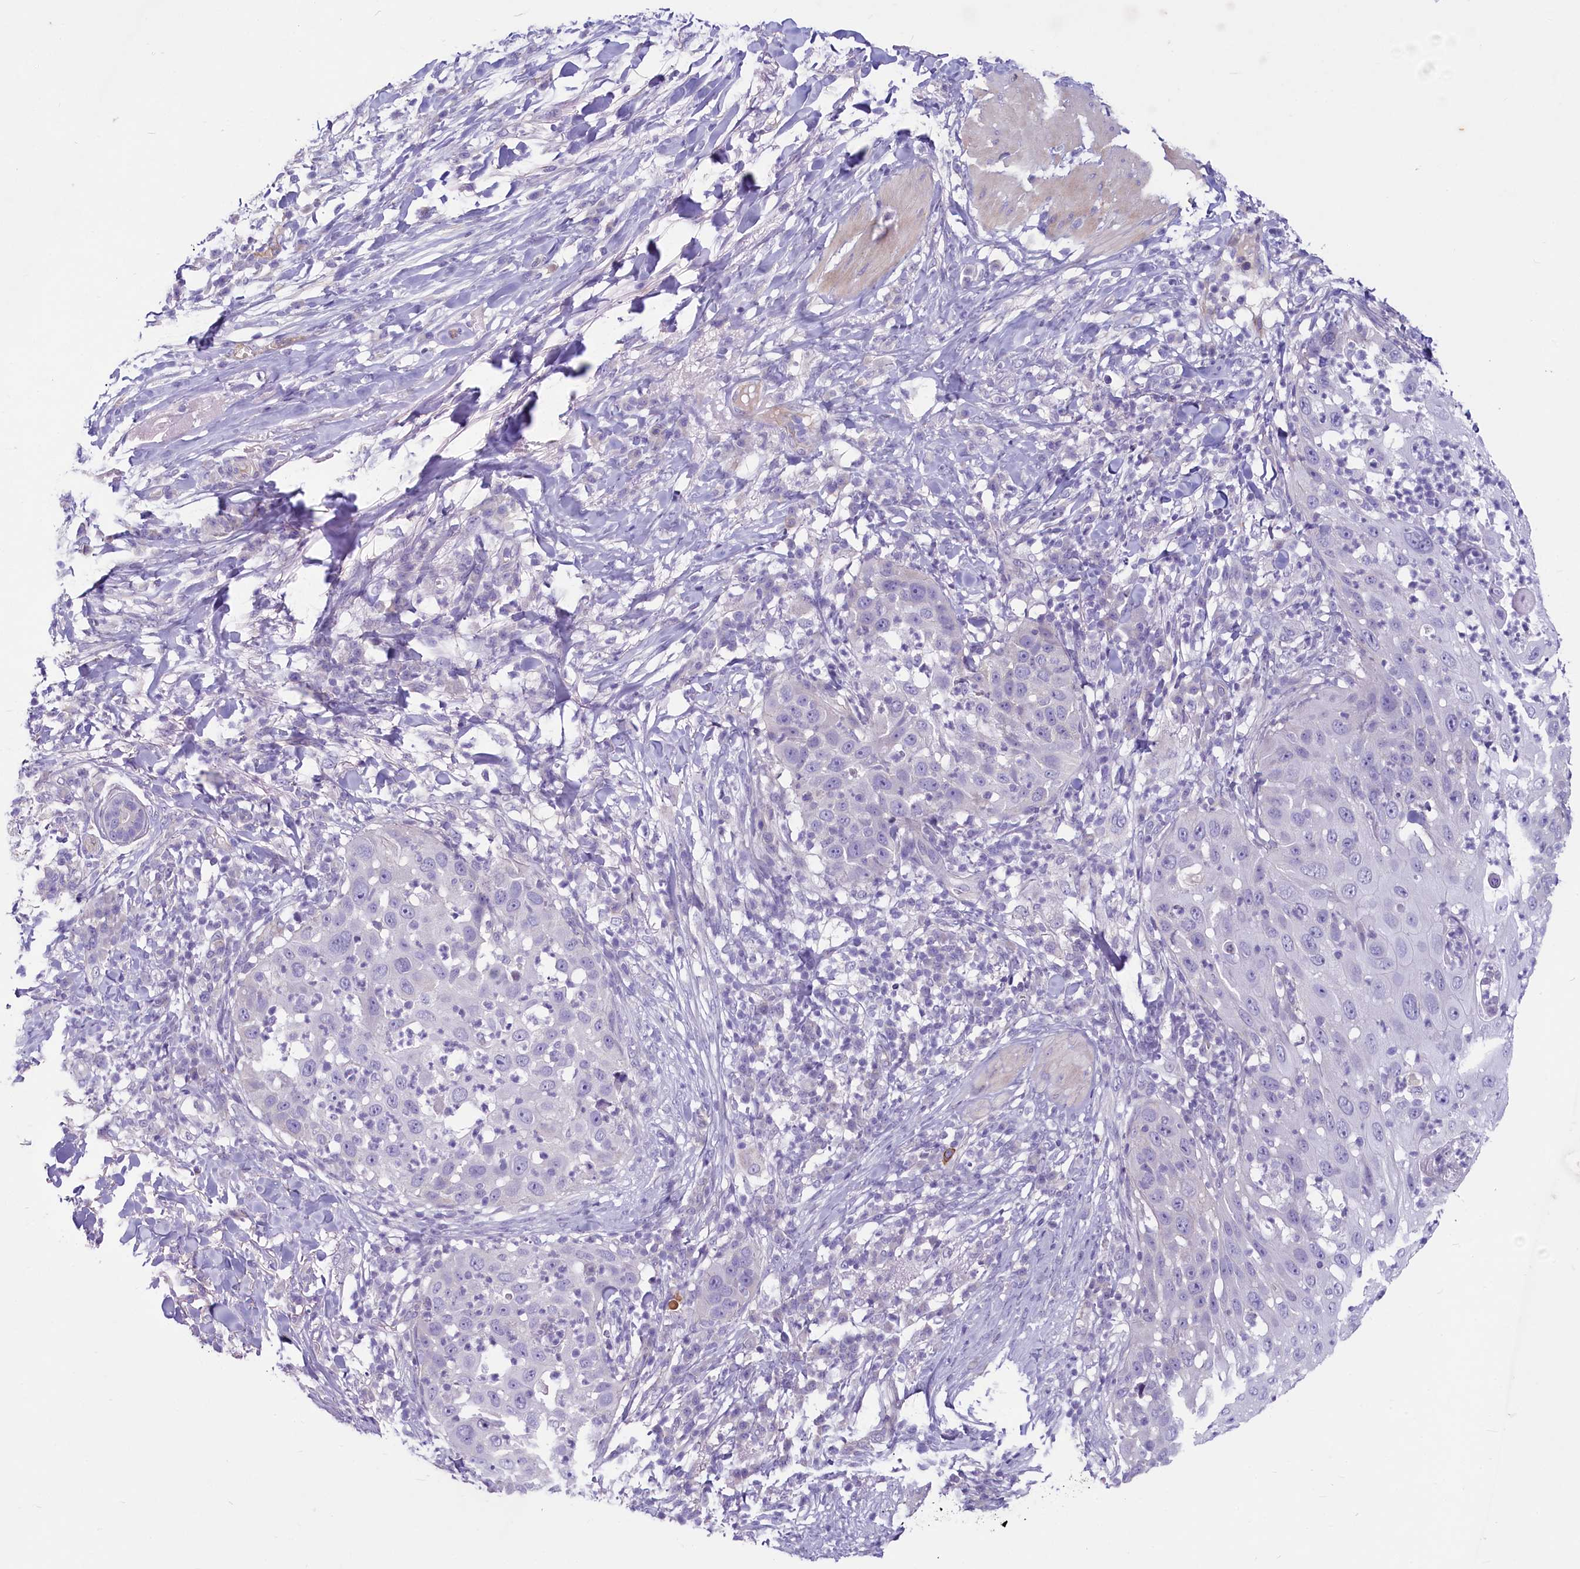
{"staining": {"intensity": "negative", "quantity": "none", "location": "none"}, "tissue": "skin cancer", "cell_type": "Tumor cells", "image_type": "cancer", "snomed": [{"axis": "morphology", "description": "Squamous cell carcinoma, NOS"}, {"axis": "topography", "description": "Skin"}], "caption": "Immunohistochemical staining of squamous cell carcinoma (skin) shows no significant expression in tumor cells.", "gene": "PROCR", "patient": {"sex": "female", "age": 44}}